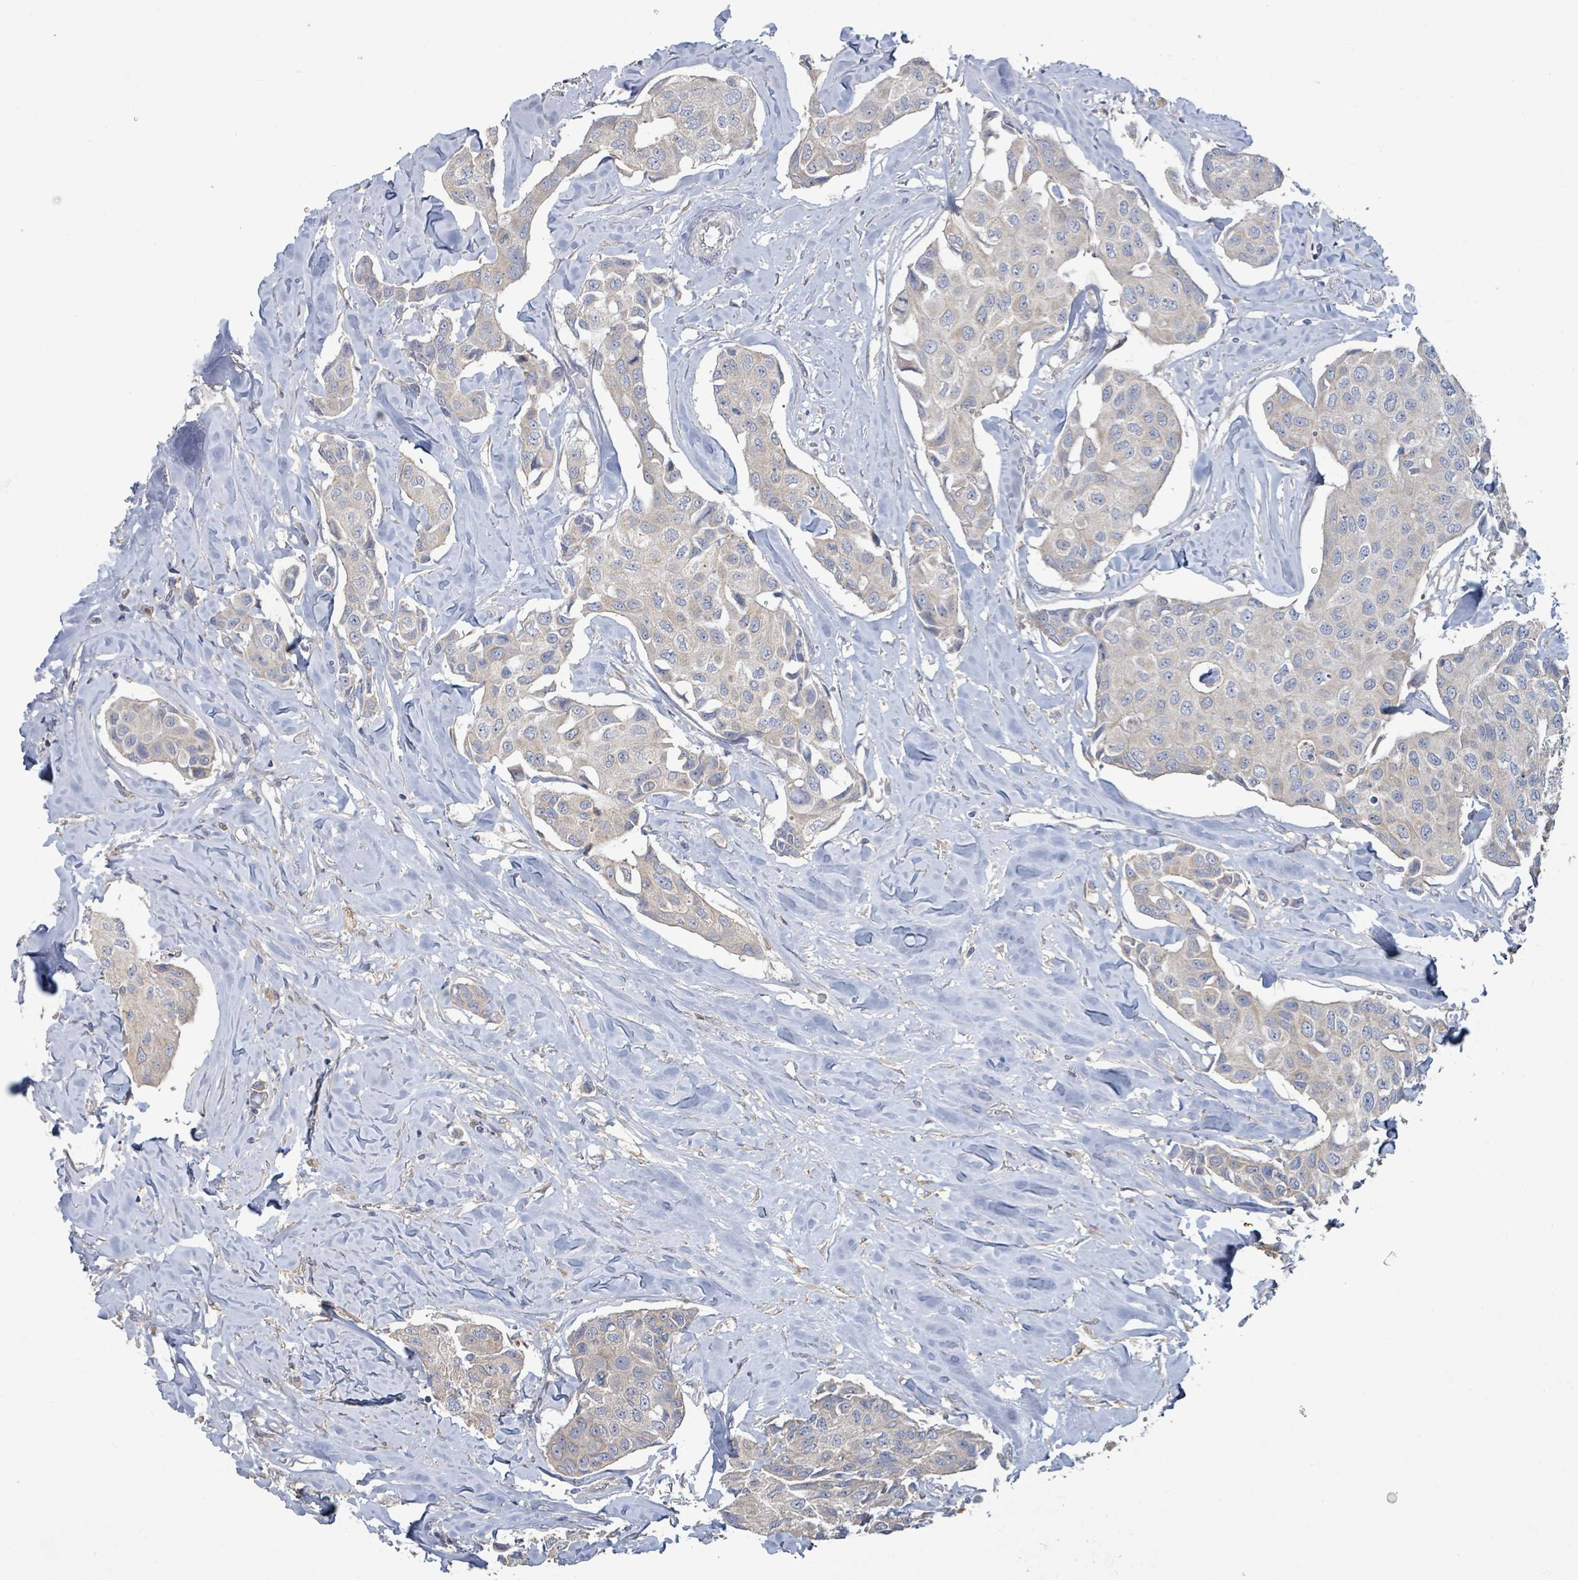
{"staining": {"intensity": "weak", "quantity": "<25%", "location": "cytoplasmic/membranous"}, "tissue": "breast cancer", "cell_type": "Tumor cells", "image_type": "cancer", "snomed": [{"axis": "morphology", "description": "Duct carcinoma"}, {"axis": "topography", "description": "Breast"}], "caption": "Tumor cells show no significant protein positivity in breast cancer (invasive ductal carcinoma). Nuclei are stained in blue.", "gene": "KCNS2", "patient": {"sex": "female", "age": 80}}